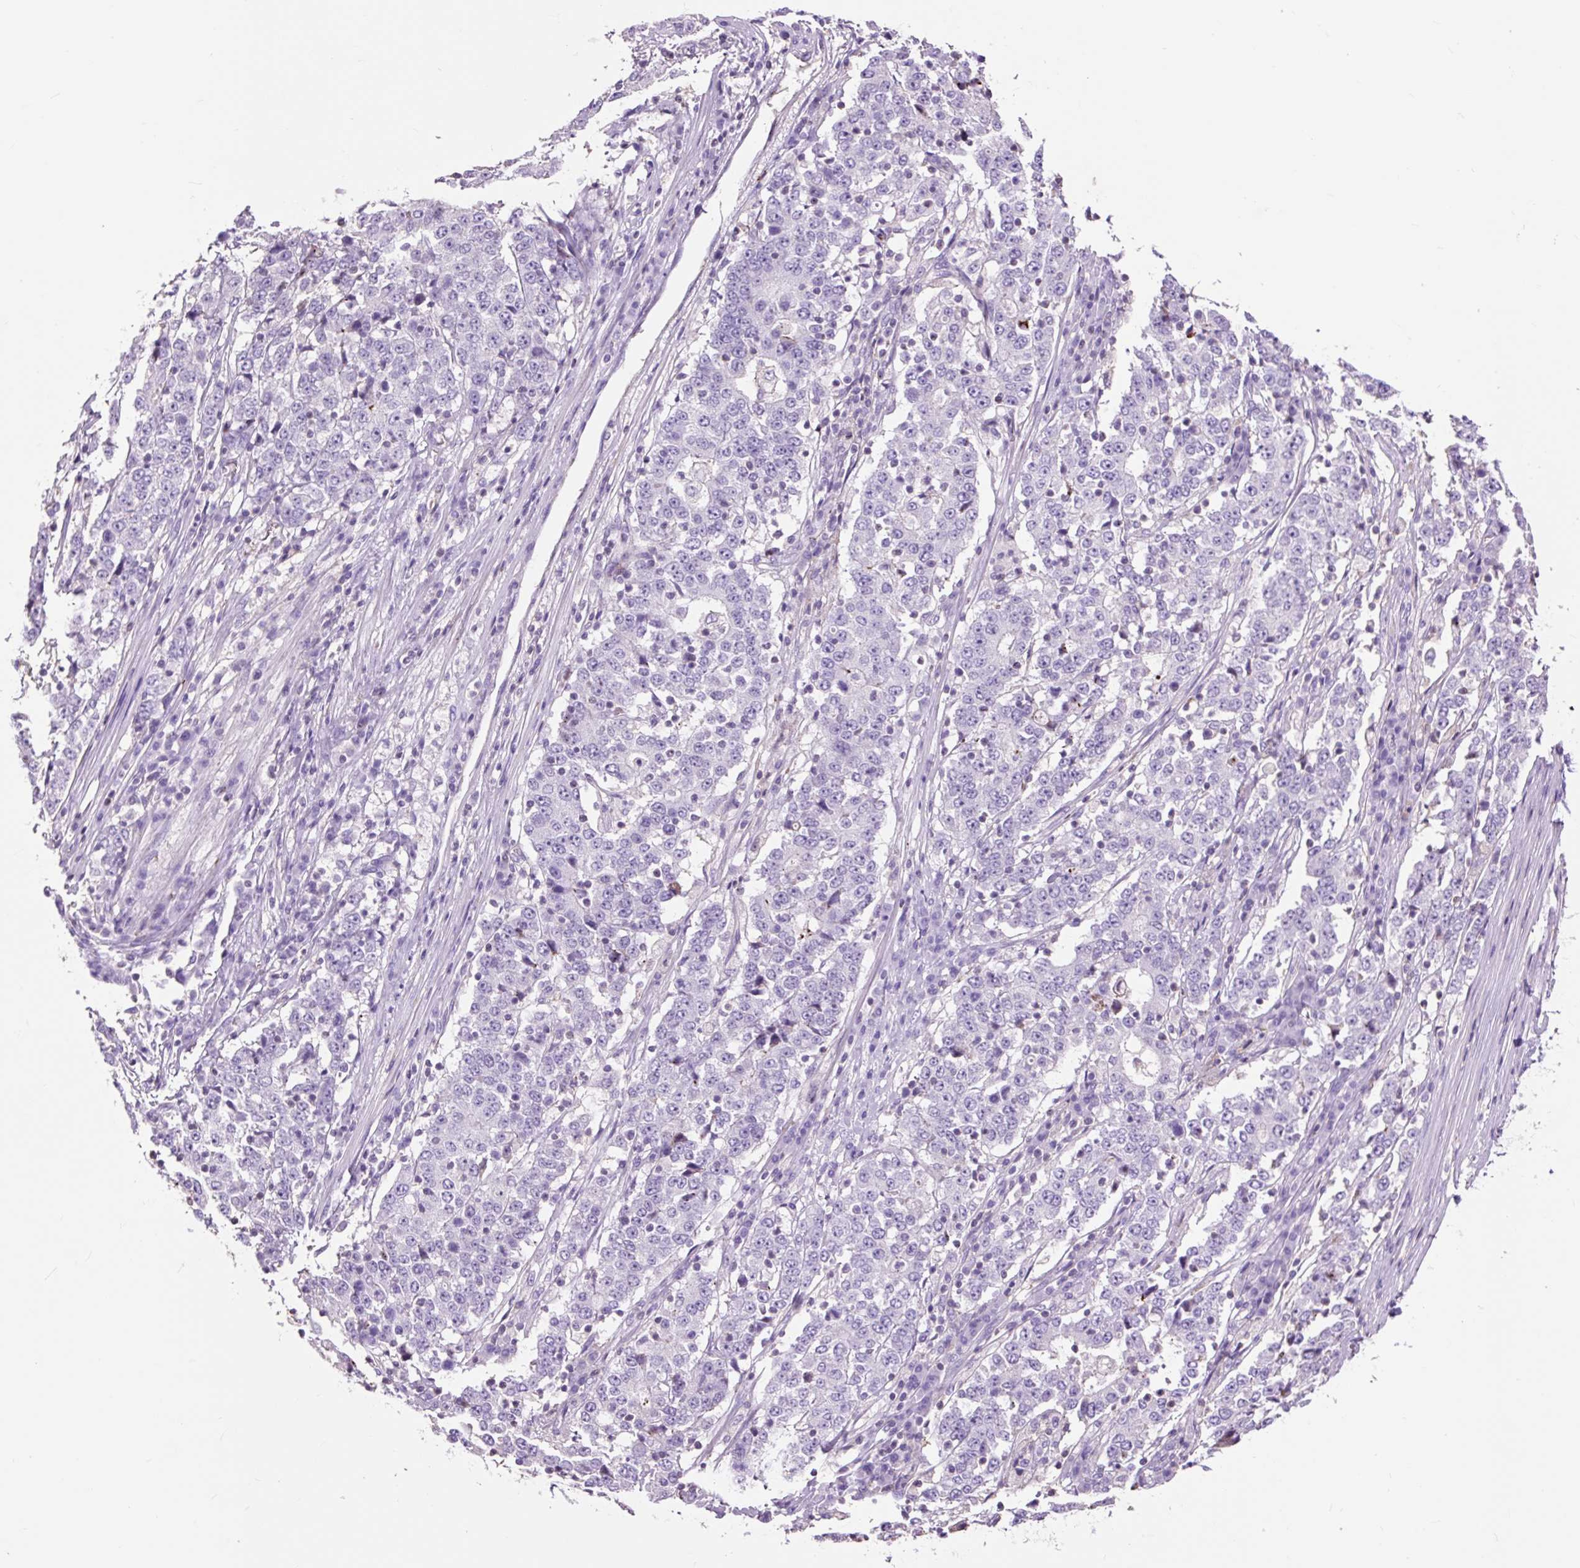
{"staining": {"intensity": "negative", "quantity": "none", "location": "none"}, "tissue": "stomach cancer", "cell_type": "Tumor cells", "image_type": "cancer", "snomed": [{"axis": "morphology", "description": "Adenocarcinoma, NOS"}, {"axis": "topography", "description": "Stomach"}], "caption": "Immunohistochemistry (IHC) photomicrograph of human stomach adenocarcinoma stained for a protein (brown), which shows no expression in tumor cells. (DAB immunohistochemistry (IHC) with hematoxylin counter stain).", "gene": "OR10A7", "patient": {"sex": "male", "age": 59}}